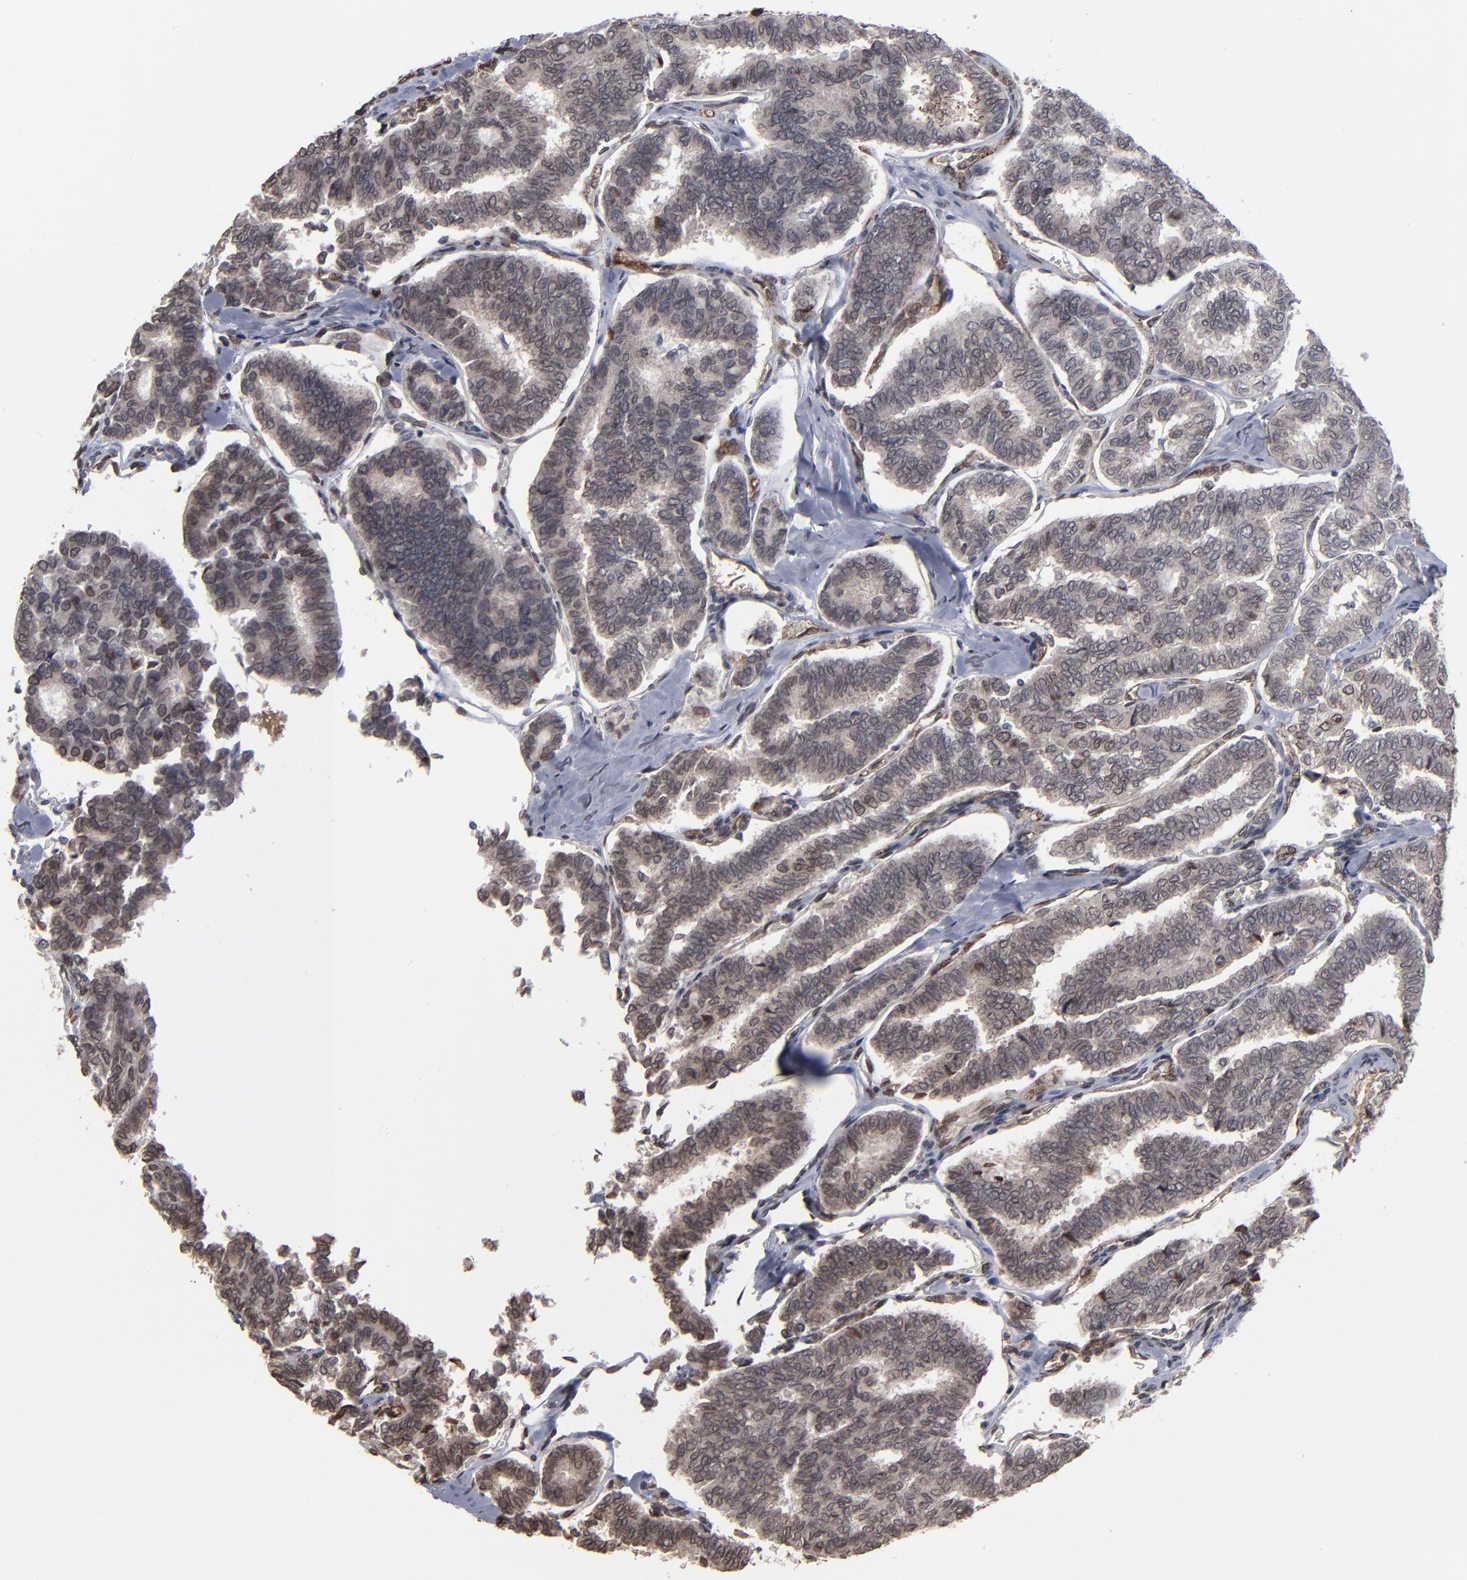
{"staining": {"intensity": "moderate", "quantity": "<25%", "location": "nuclear"}, "tissue": "thyroid cancer", "cell_type": "Tumor cells", "image_type": "cancer", "snomed": [{"axis": "morphology", "description": "Papillary adenocarcinoma, NOS"}, {"axis": "topography", "description": "Thyroid gland"}], "caption": "Approximately <25% of tumor cells in thyroid cancer (papillary adenocarcinoma) exhibit moderate nuclear protein staining as visualized by brown immunohistochemical staining.", "gene": "BAZ1A", "patient": {"sex": "female", "age": 35}}